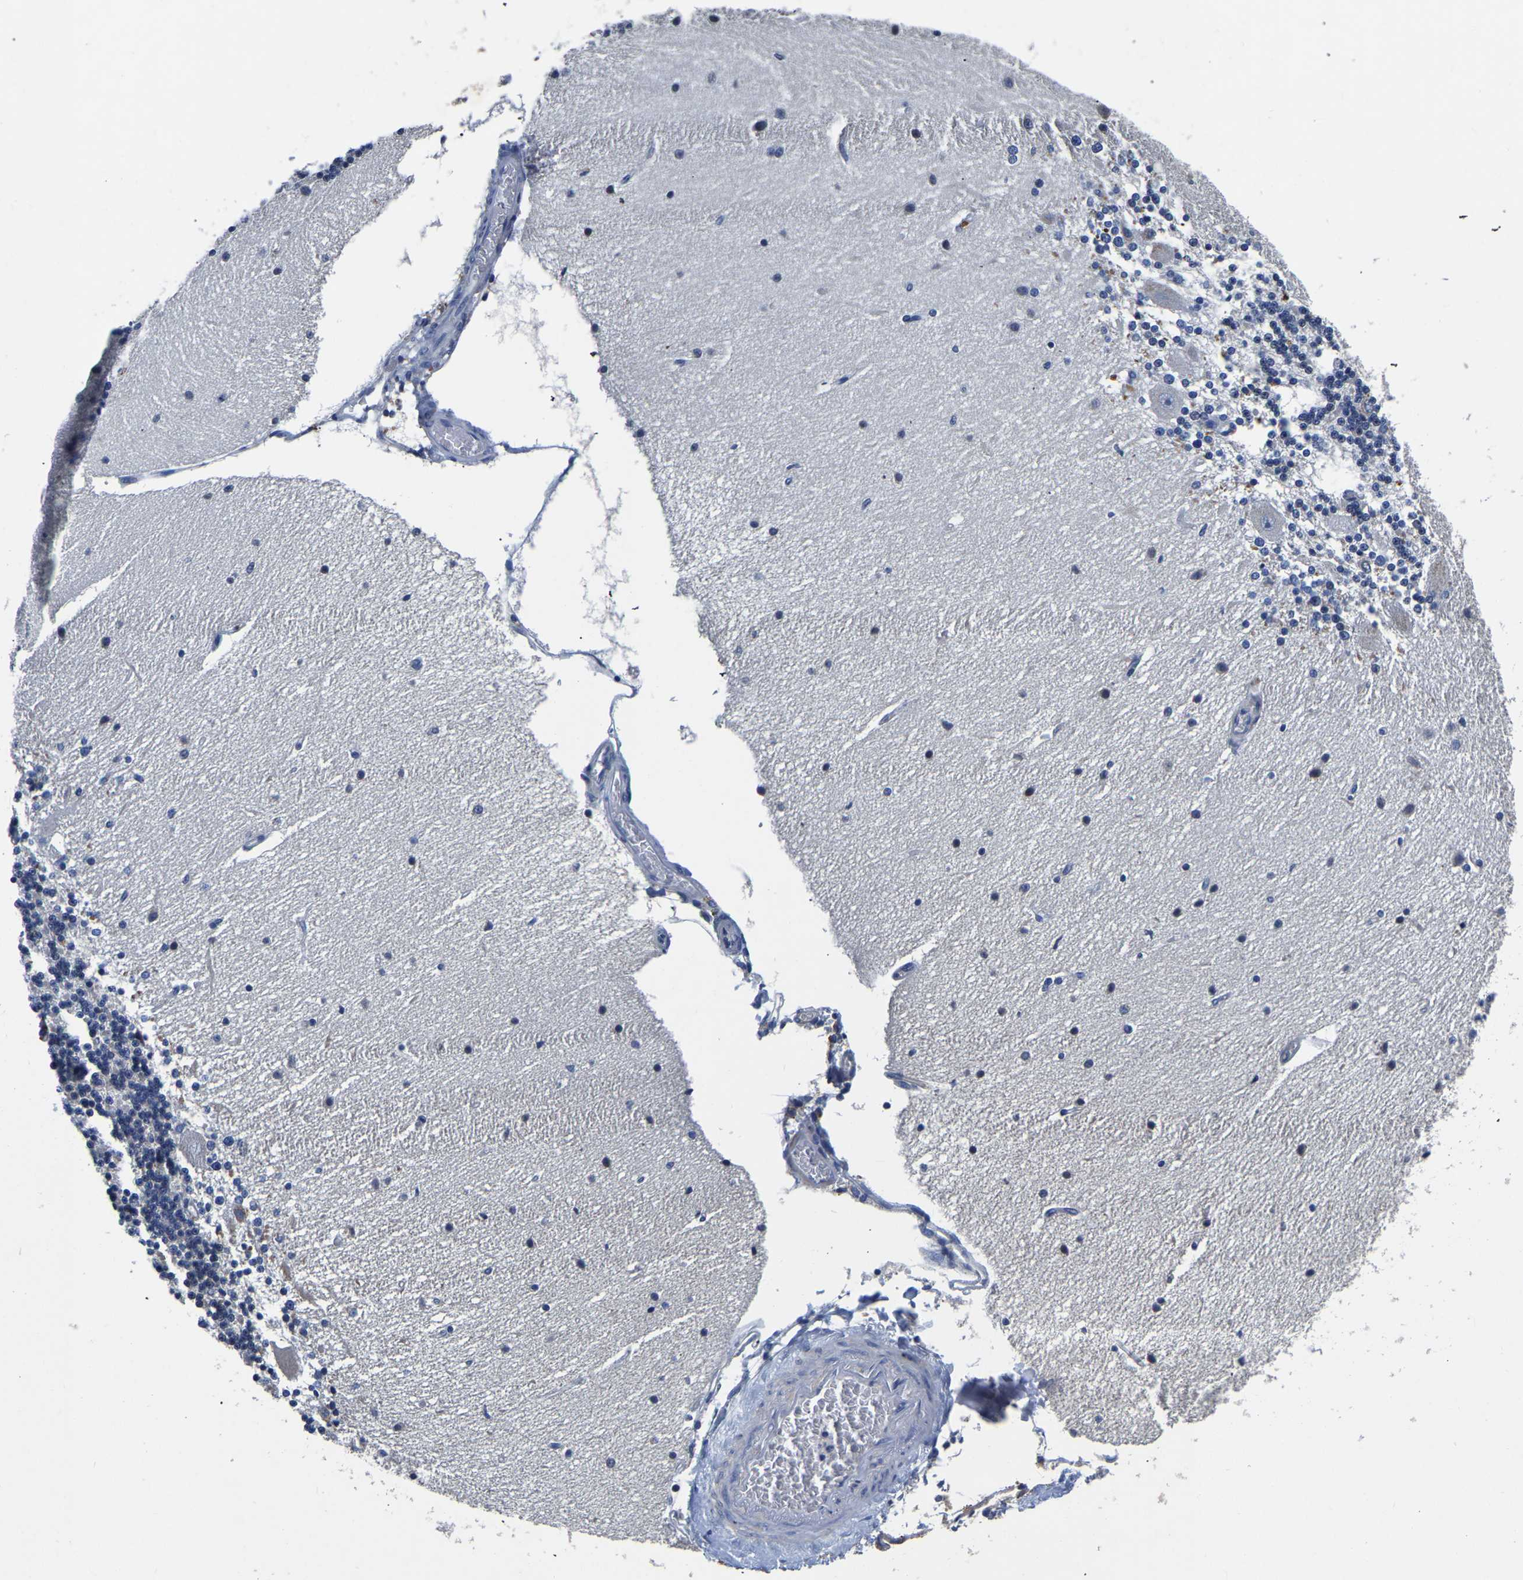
{"staining": {"intensity": "negative", "quantity": "none", "location": "none"}, "tissue": "cerebellum", "cell_type": "Cells in granular layer", "image_type": "normal", "snomed": [{"axis": "morphology", "description": "Normal tissue, NOS"}, {"axis": "topography", "description": "Cerebellum"}], "caption": "This is an immunohistochemistry photomicrograph of benign human cerebellum. There is no expression in cells in granular layer.", "gene": "FGD5", "patient": {"sex": "female", "age": 54}}